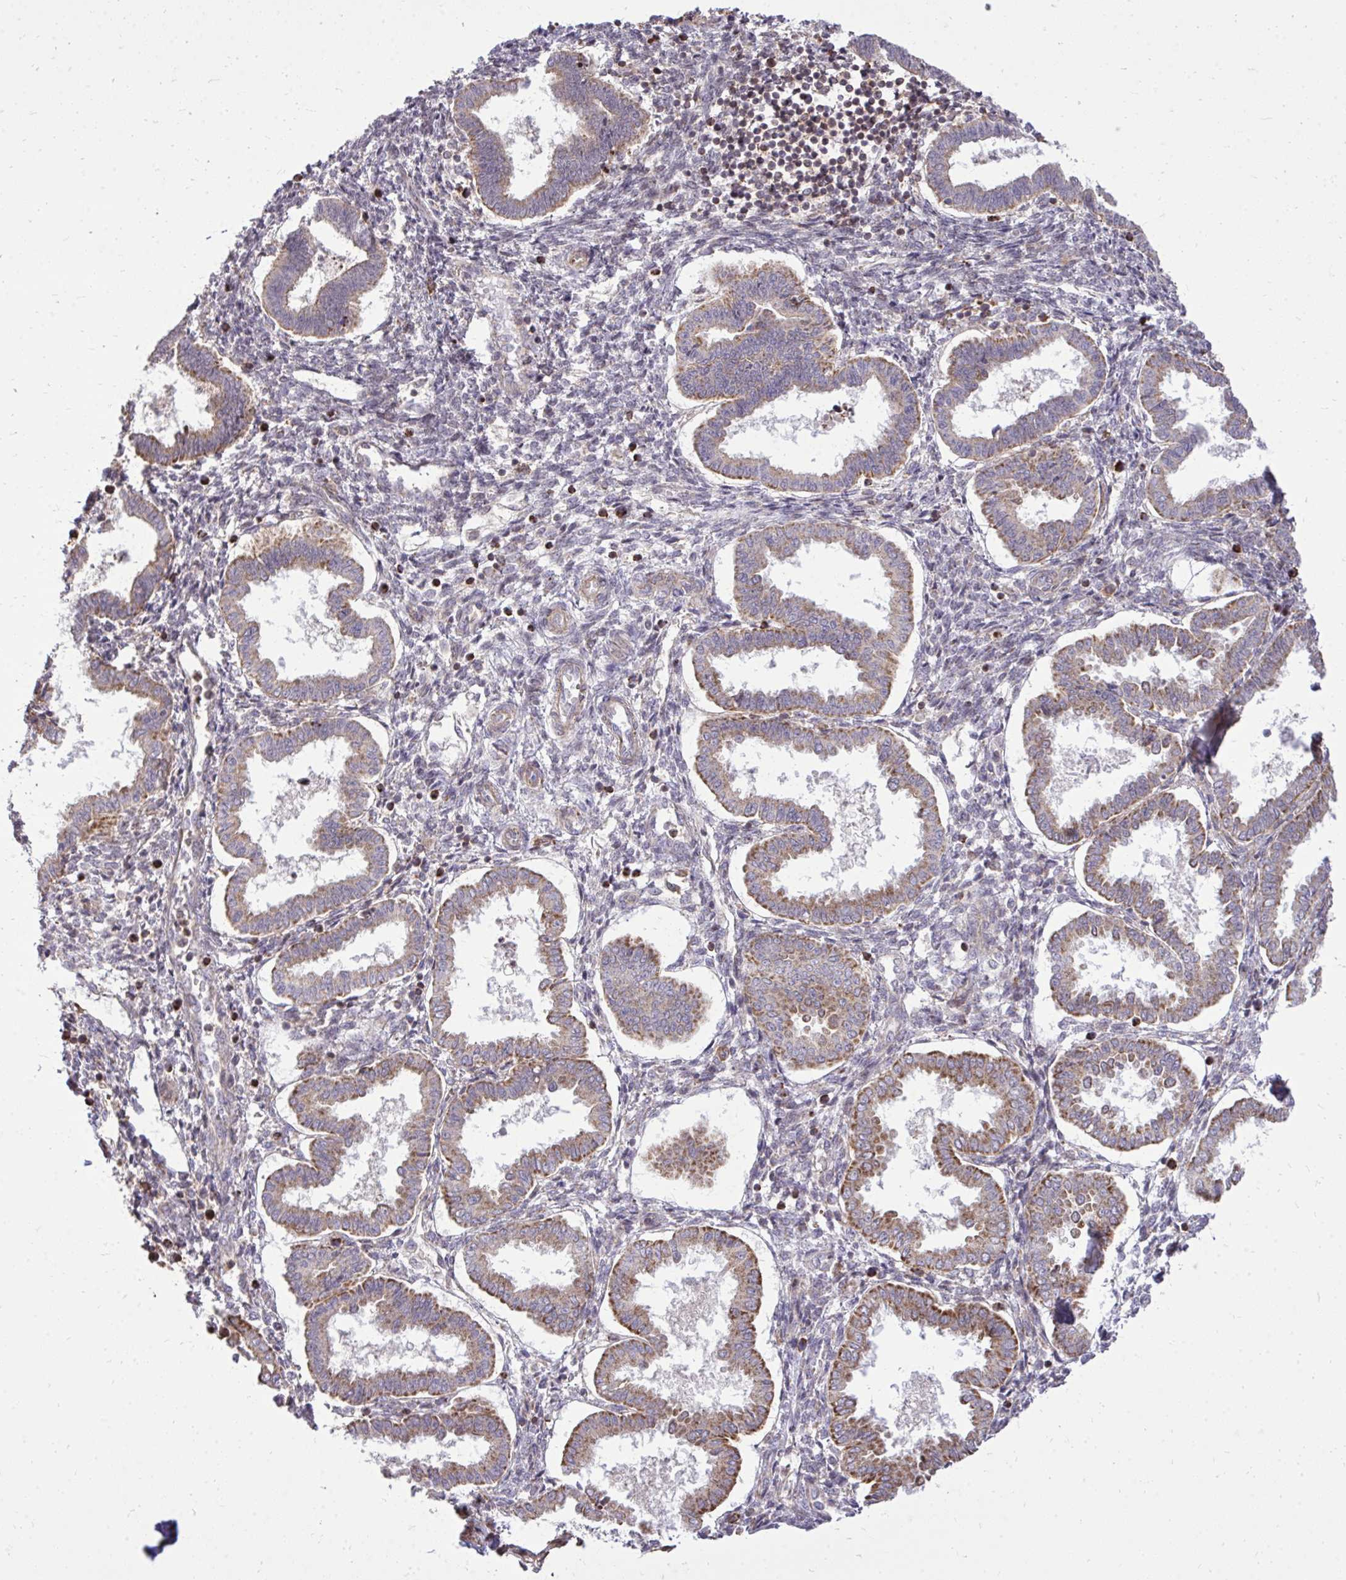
{"staining": {"intensity": "negative", "quantity": "none", "location": "none"}, "tissue": "endometrium", "cell_type": "Cells in endometrial stroma", "image_type": "normal", "snomed": [{"axis": "morphology", "description": "Normal tissue, NOS"}, {"axis": "topography", "description": "Endometrium"}], "caption": "High power microscopy micrograph of an immunohistochemistry (IHC) photomicrograph of normal endometrium, revealing no significant positivity in cells in endometrial stroma.", "gene": "SLC7A5", "patient": {"sex": "female", "age": 24}}